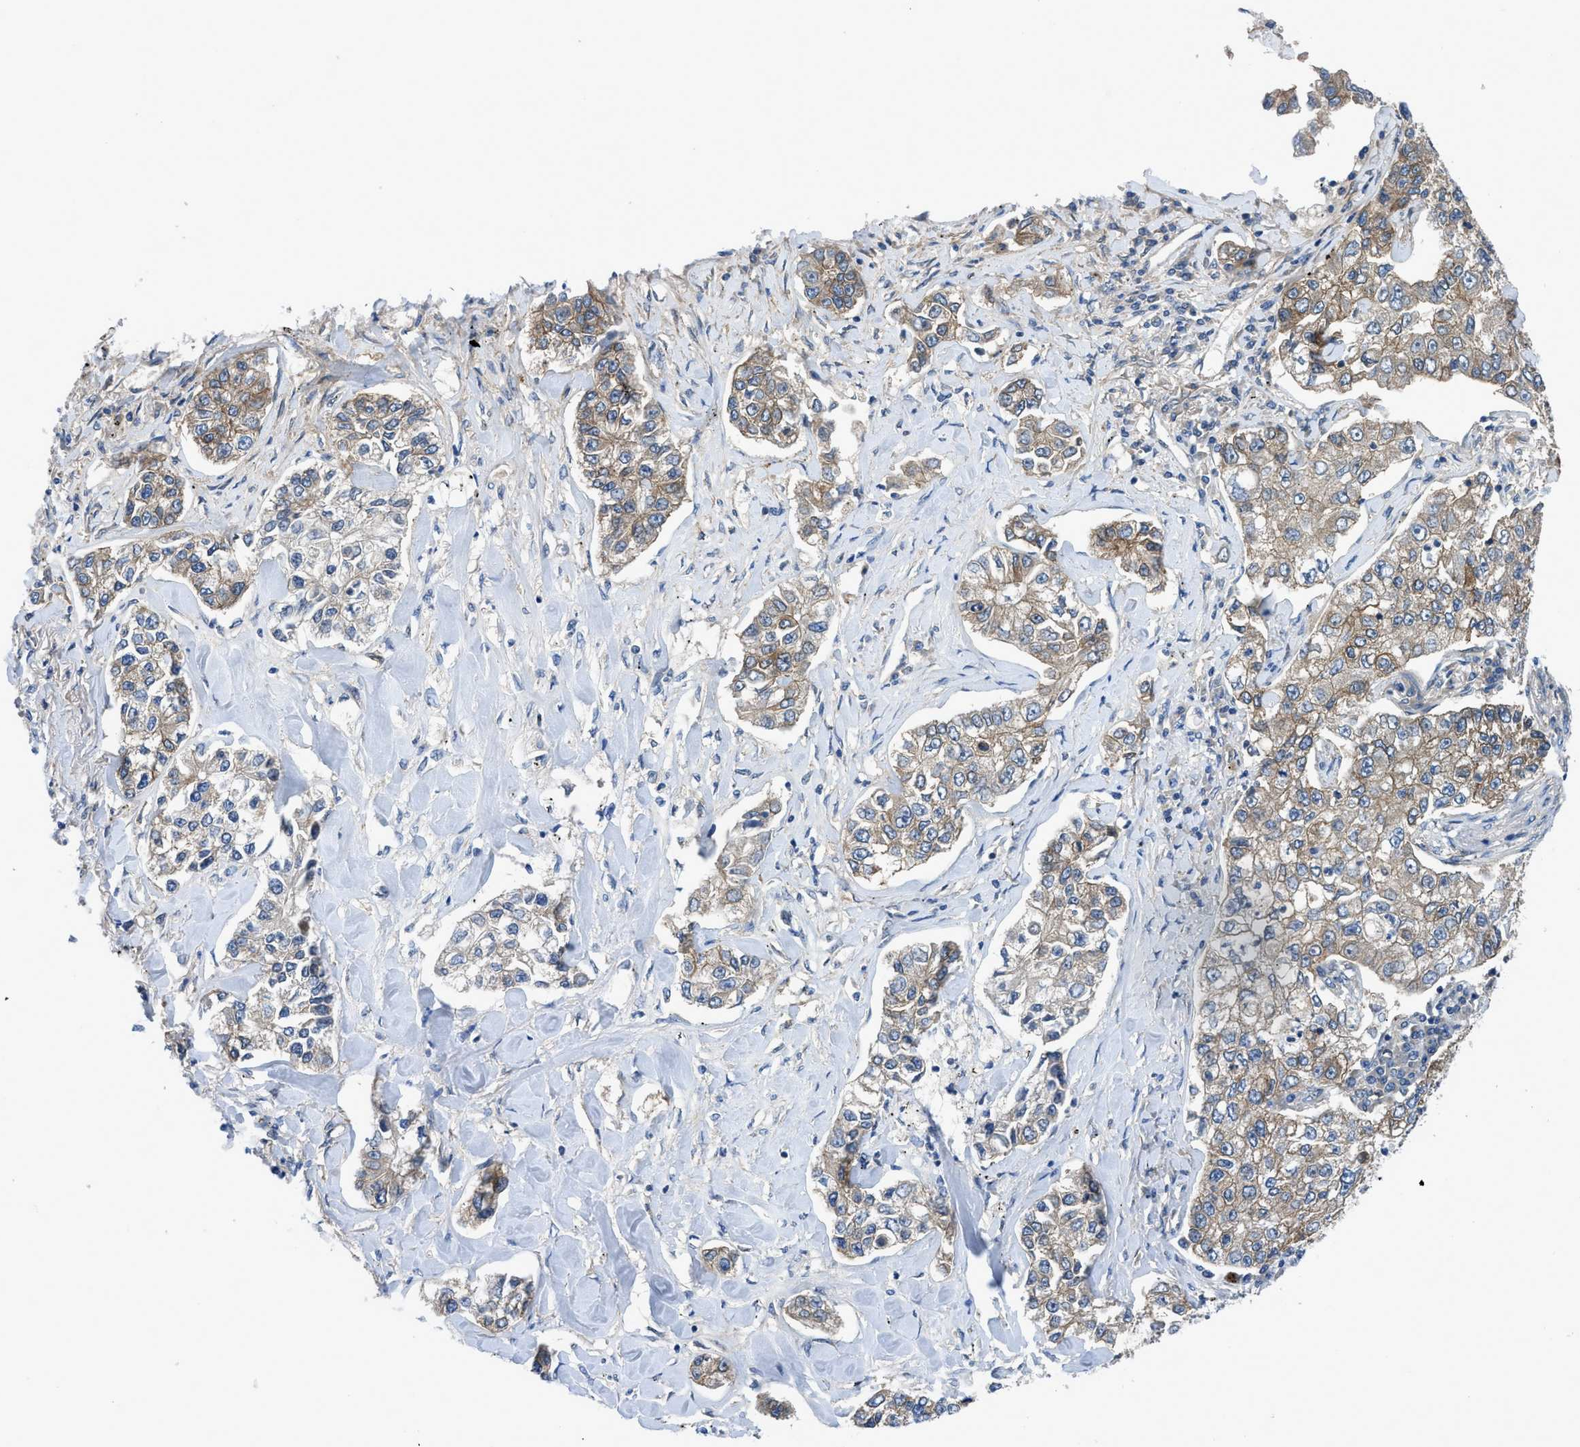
{"staining": {"intensity": "weak", "quantity": "<25%", "location": "cytoplasmic/membranous"}, "tissue": "lung cancer", "cell_type": "Tumor cells", "image_type": "cancer", "snomed": [{"axis": "morphology", "description": "Adenocarcinoma, NOS"}, {"axis": "topography", "description": "Lung"}], "caption": "There is no significant positivity in tumor cells of lung cancer (adenocarcinoma). The staining was performed using DAB to visualize the protein expression in brown, while the nuclei were stained in blue with hematoxylin (Magnification: 20x).", "gene": "PANX1", "patient": {"sex": "male", "age": 49}}